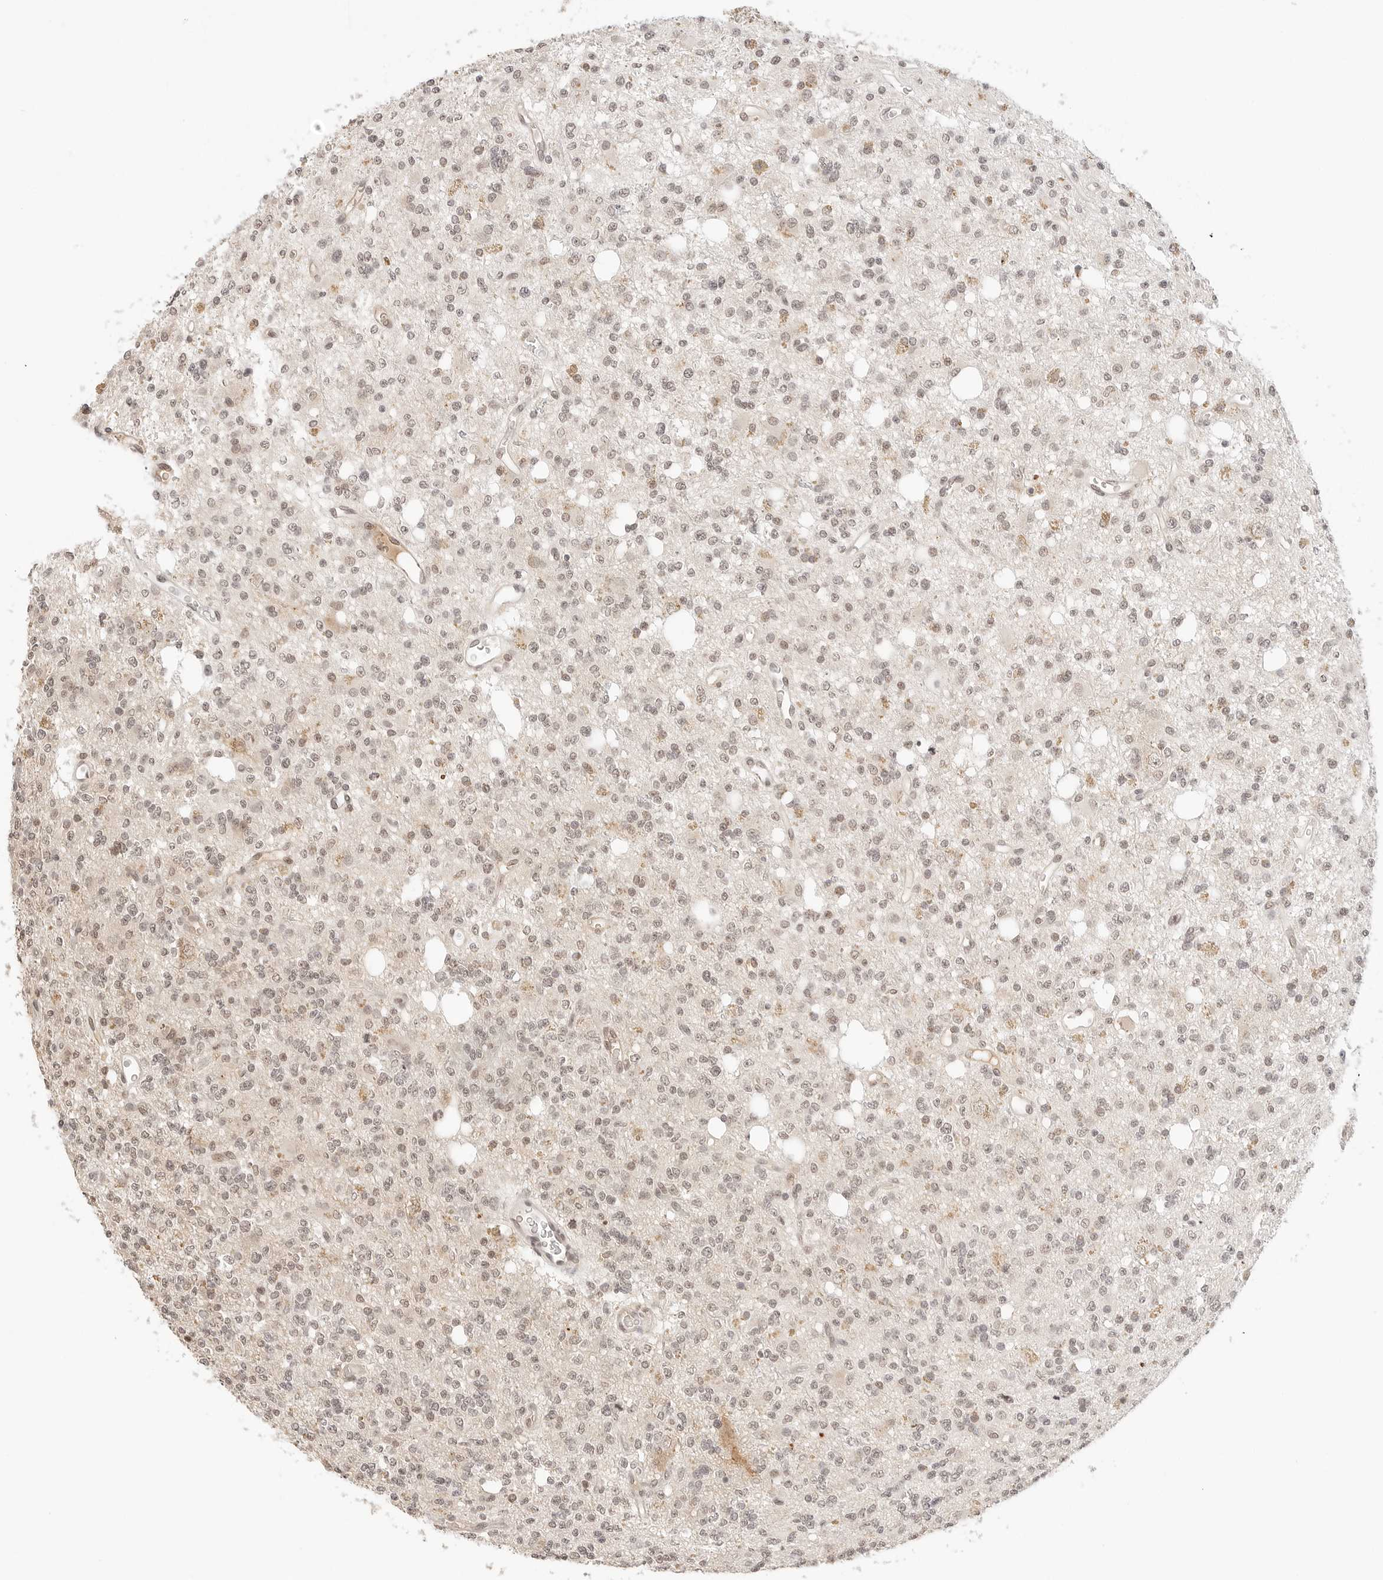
{"staining": {"intensity": "weak", "quantity": ">75%", "location": "nuclear"}, "tissue": "glioma", "cell_type": "Tumor cells", "image_type": "cancer", "snomed": [{"axis": "morphology", "description": "Glioma, malignant, High grade"}, {"axis": "topography", "description": "Brain"}], "caption": "Protein expression analysis of glioma exhibits weak nuclear staining in approximately >75% of tumor cells.", "gene": "SEPTIN4", "patient": {"sex": "female", "age": 62}}